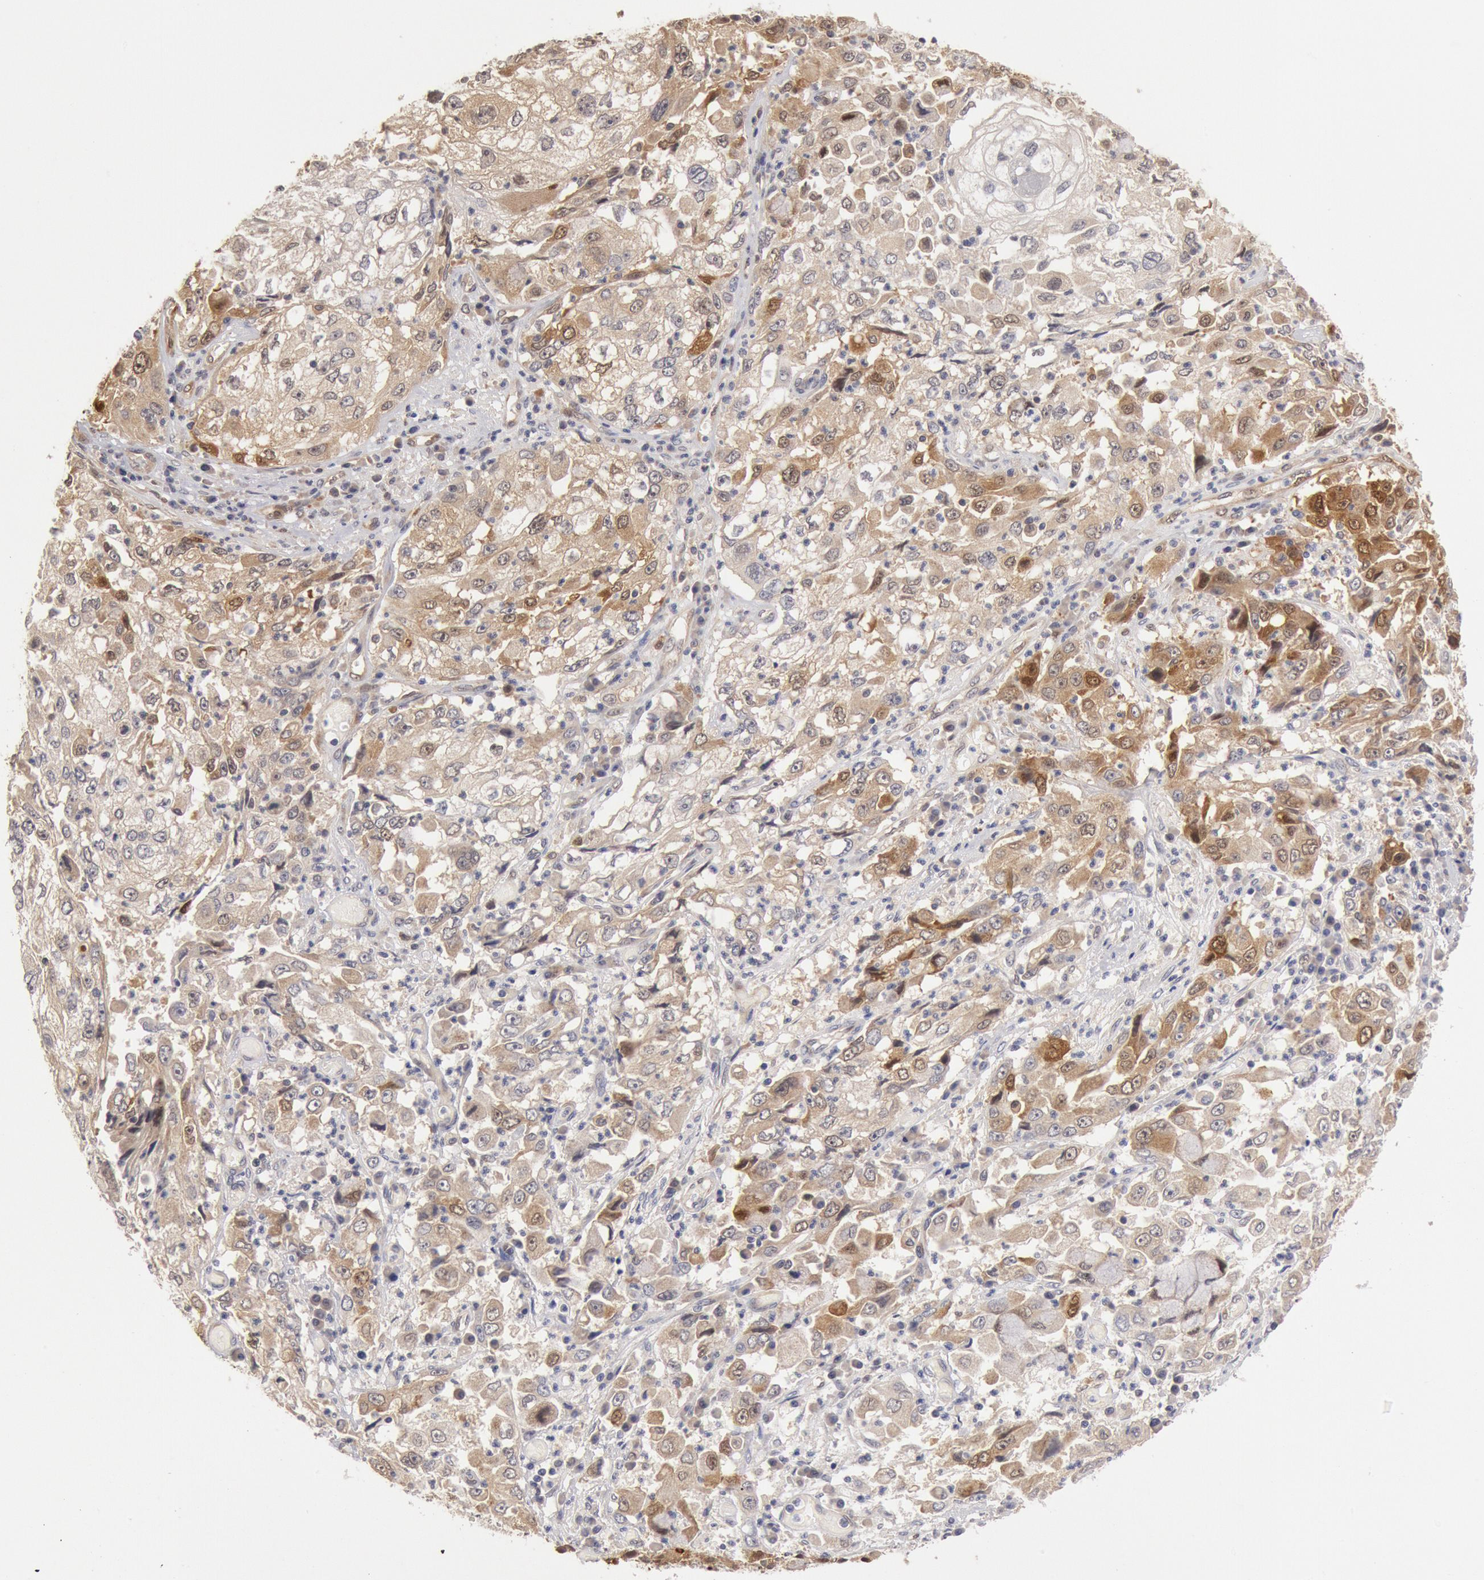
{"staining": {"intensity": "moderate", "quantity": "25%-75%", "location": "cytoplasmic/membranous"}, "tissue": "cervical cancer", "cell_type": "Tumor cells", "image_type": "cancer", "snomed": [{"axis": "morphology", "description": "Squamous cell carcinoma, NOS"}, {"axis": "topography", "description": "Cervix"}], "caption": "Human cervical cancer (squamous cell carcinoma) stained with a brown dye reveals moderate cytoplasmic/membranous positive expression in approximately 25%-75% of tumor cells.", "gene": "DNAJA1", "patient": {"sex": "female", "age": 36}}